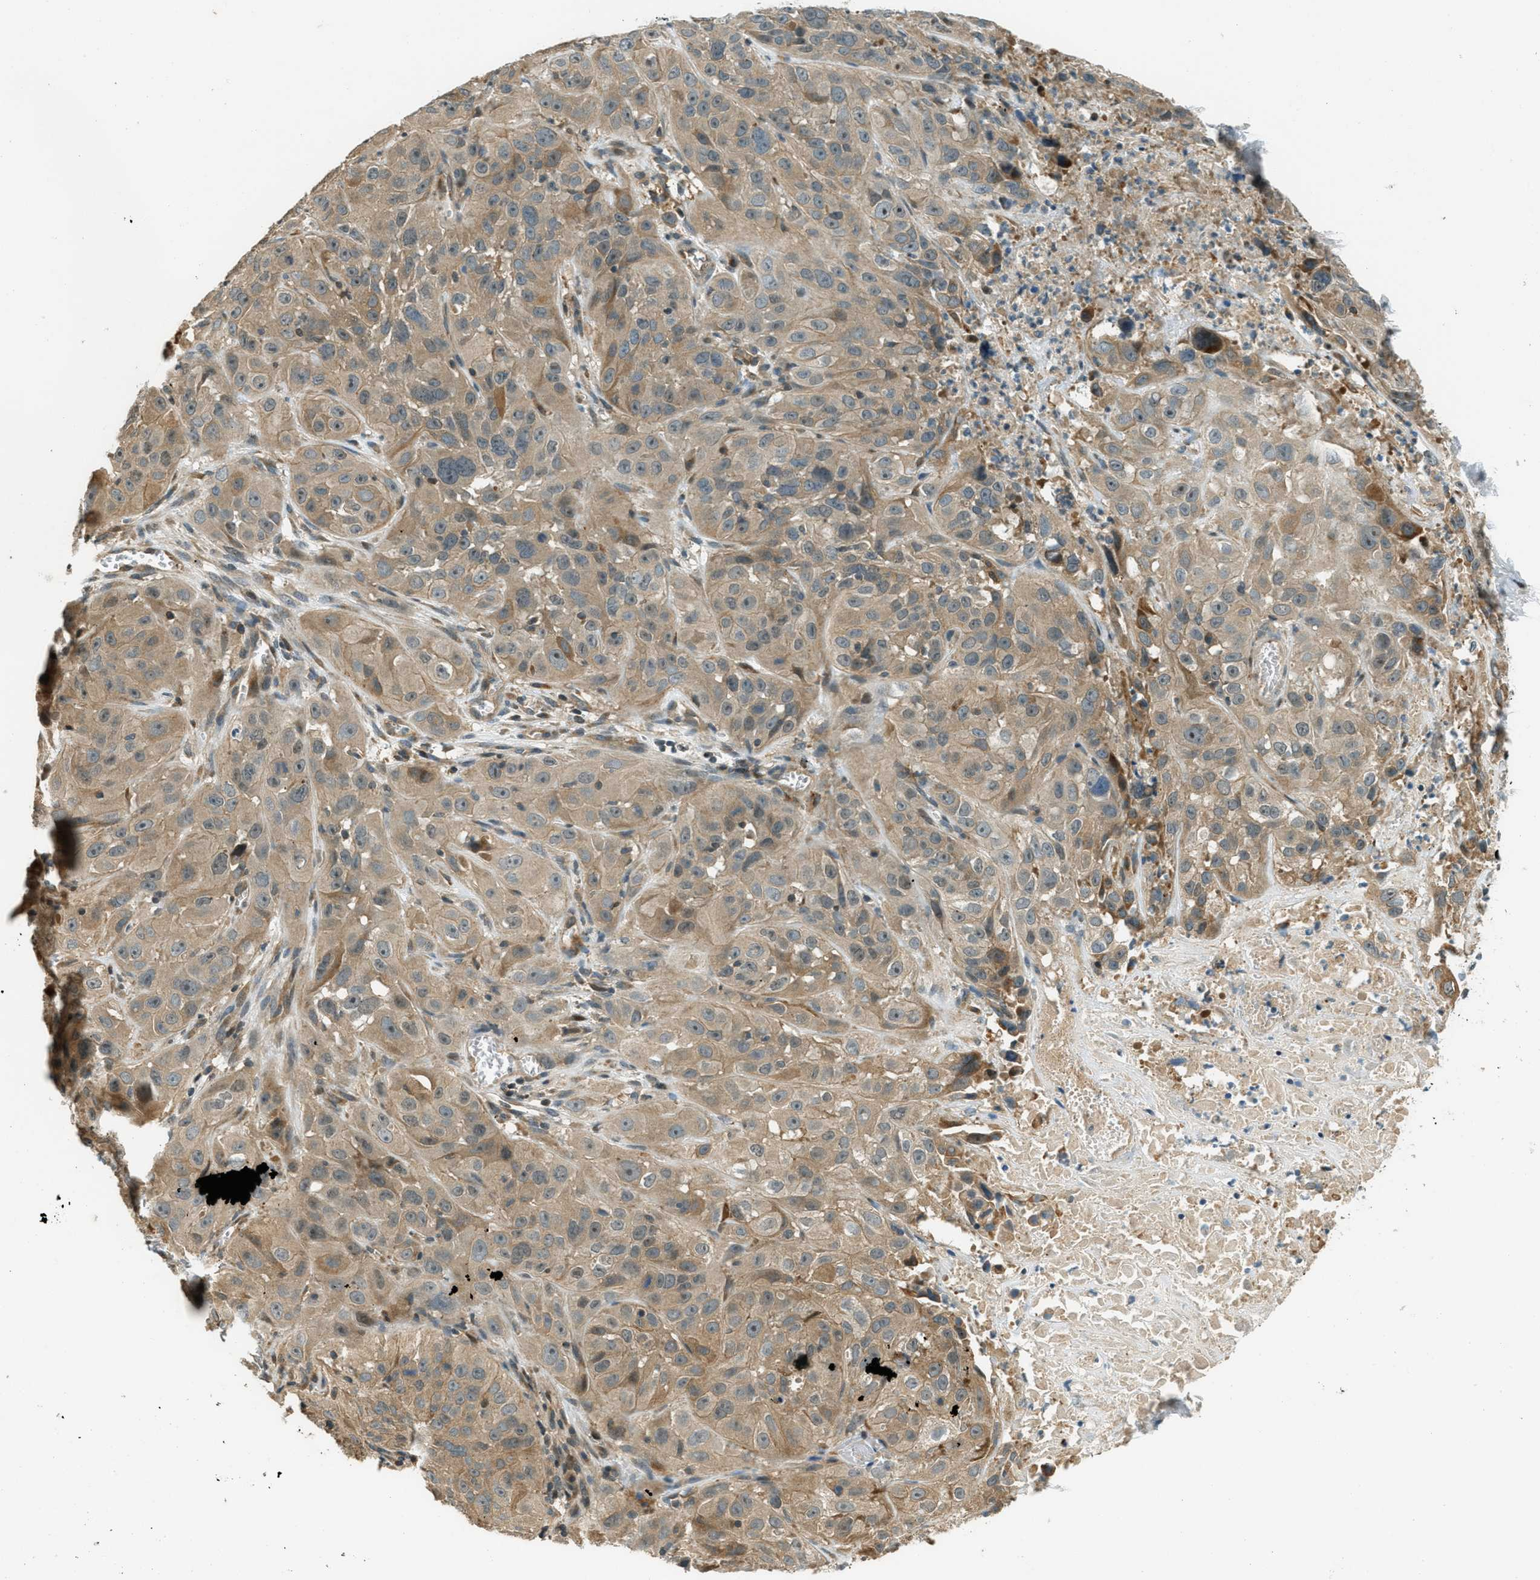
{"staining": {"intensity": "moderate", "quantity": ">75%", "location": "cytoplasmic/membranous"}, "tissue": "cervical cancer", "cell_type": "Tumor cells", "image_type": "cancer", "snomed": [{"axis": "morphology", "description": "Squamous cell carcinoma, NOS"}, {"axis": "topography", "description": "Cervix"}], "caption": "DAB immunohistochemical staining of human squamous cell carcinoma (cervical) reveals moderate cytoplasmic/membranous protein expression in about >75% of tumor cells. The staining was performed using DAB, with brown indicating positive protein expression. Nuclei are stained blue with hematoxylin.", "gene": "PTPN23", "patient": {"sex": "female", "age": 32}}